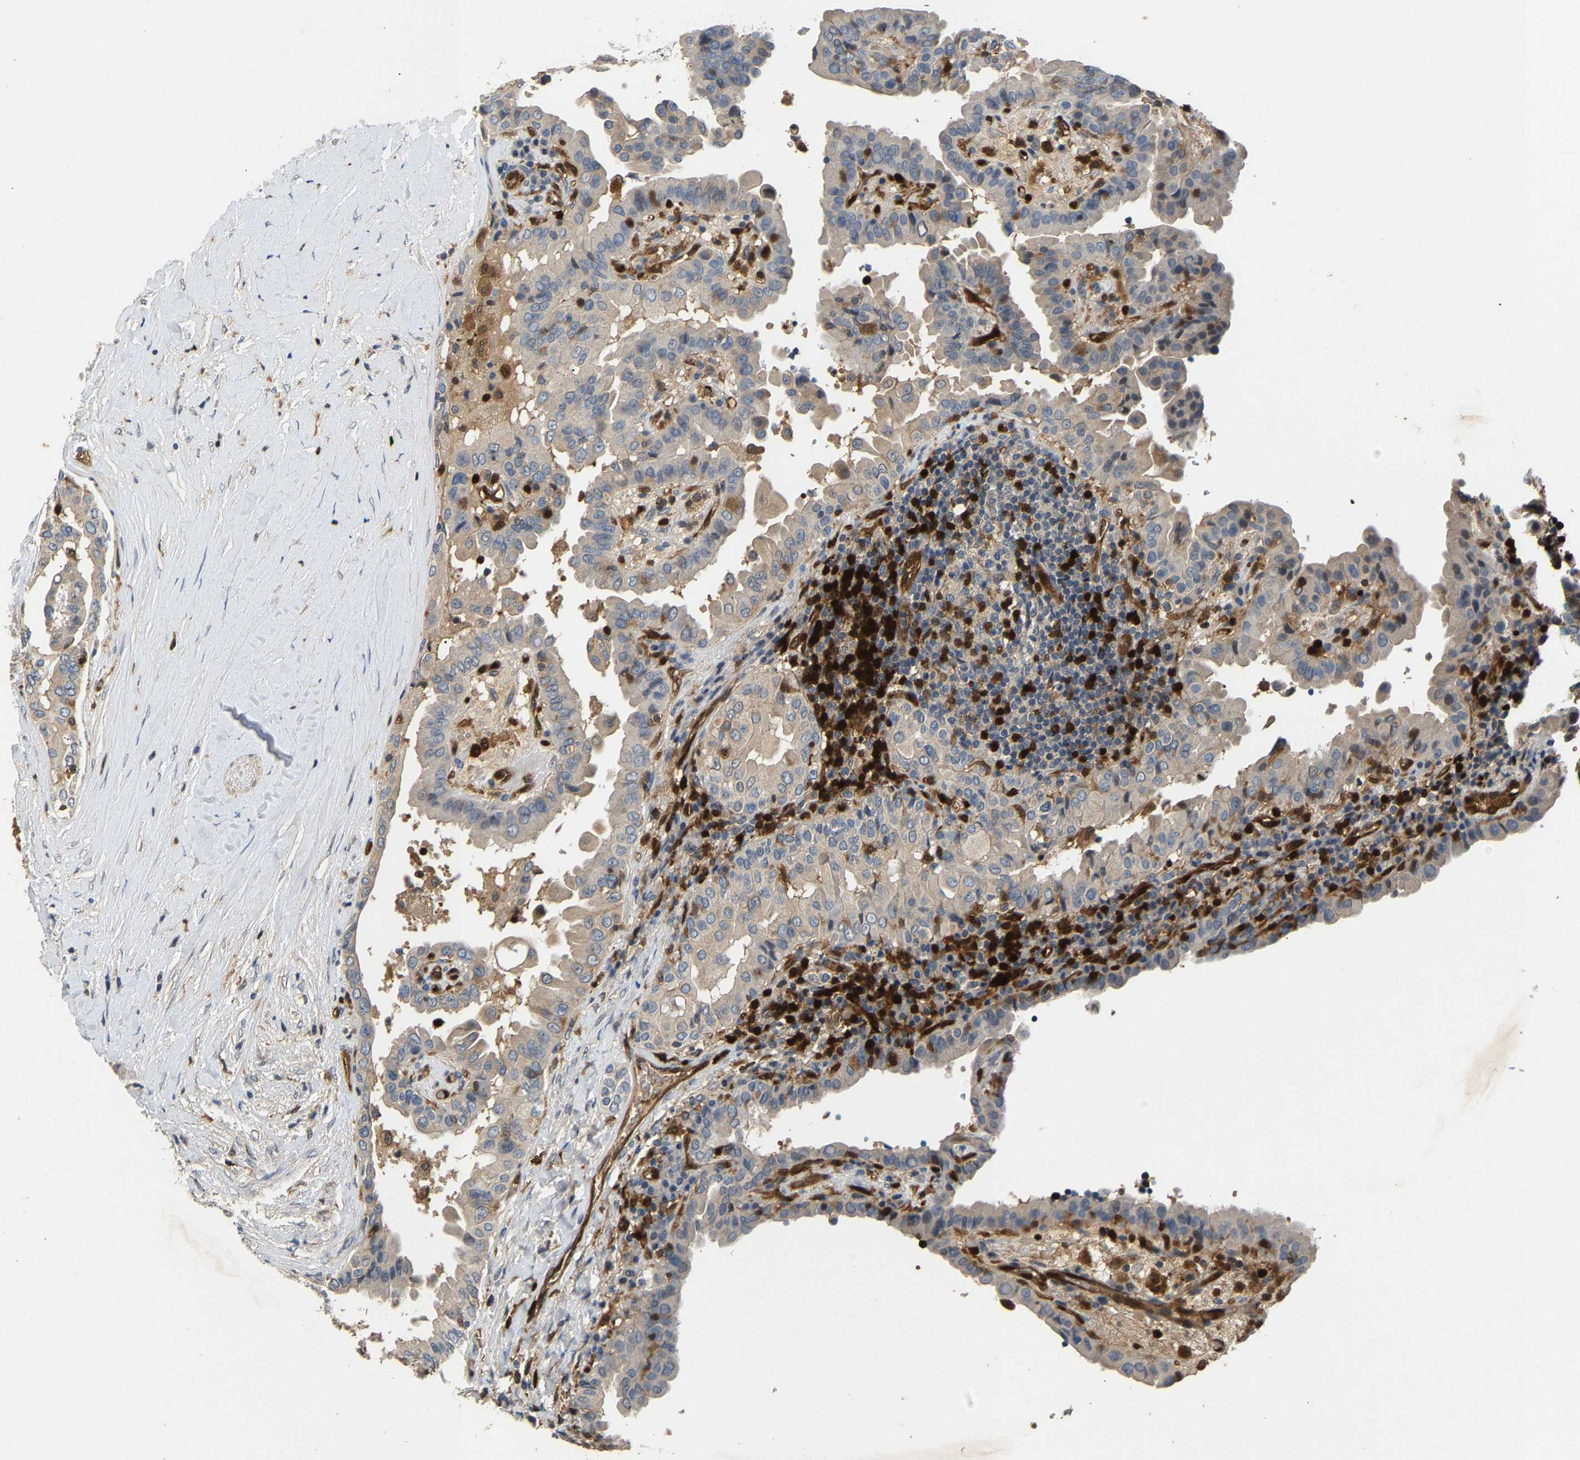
{"staining": {"intensity": "weak", "quantity": "<25%", "location": "cytoplasmic/membranous"}, "tissue": "thyroid cancer", "cell_type": "Tumor cells", "image_type": "cancer", "snomed": [{"axis": "morphology", "description": "Papillary adenocarcinoma, NOS"}, {"axis": "topography", "description": "Thyroid gland"}], "caption": "Human thyroid papillary adenocarcinoma stained for a protein using immunohistochemistry (IHC) demonstrates no positivity in tumor cells.", "gene": "GIMAP7", "patient": {"sex": "male", "age": 33}}